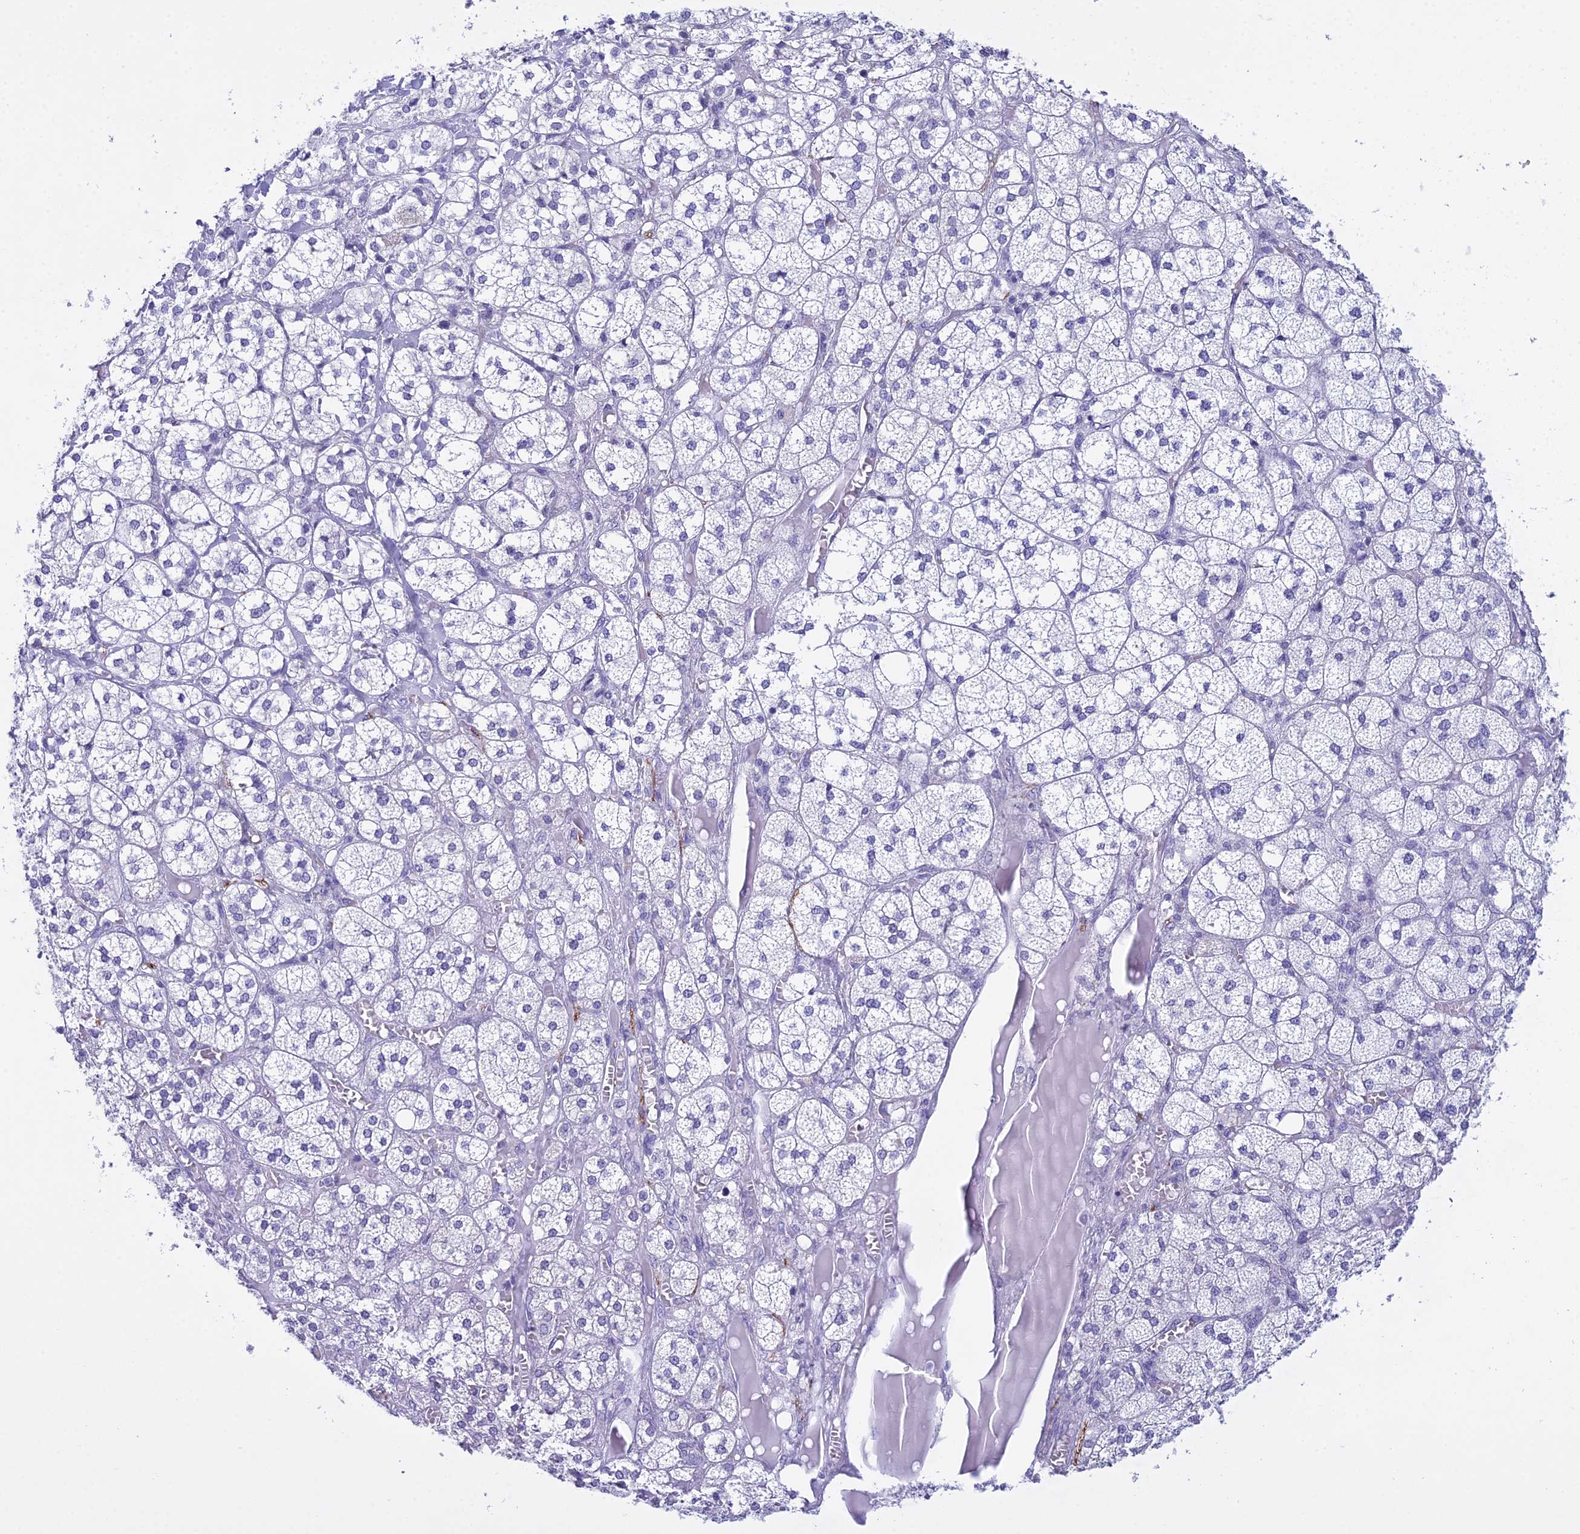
{"staining": {"intensity": "negative", "quantity": "none", "location": "none"}, "tissue": "adrenal gland", "cell_type": "Glandular cells", "image_type": "normal", "snomed": [{"axis": "morphology", "description": "Normal tissue, NOS"}, {"axis": "topography", "description": "Adrenal gland"}], "caption": "Immunohistochemistry of benign adrenal gland demonstrates no positivity in glandular cells.", "gene": "MAP6", "patient": {"sex": "female", "age": 61}}